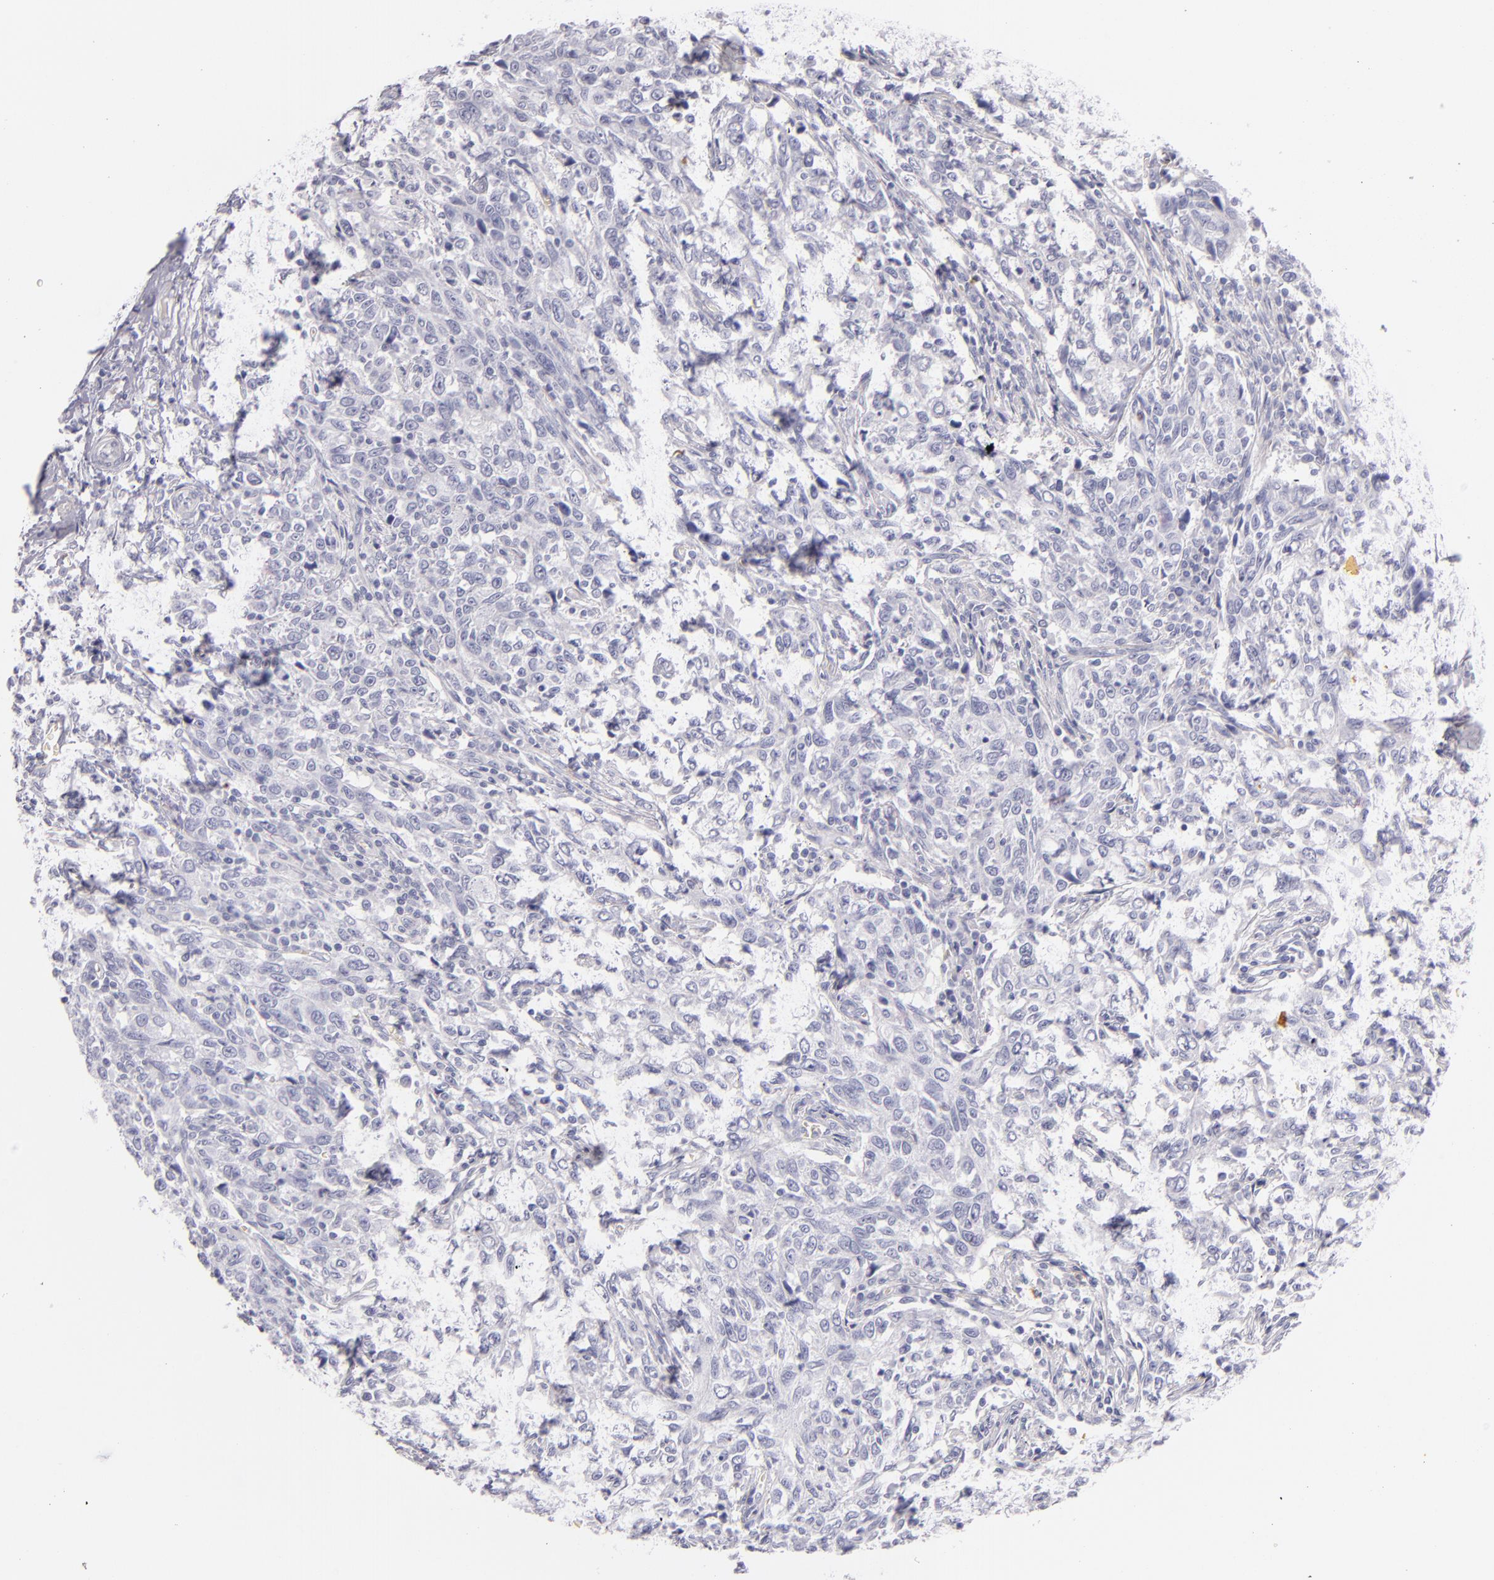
{"staining": {"intensity": "negative", "quantity": "none", "location": "none"}, "tissue": "breast cancer", "cell_type": "Tumor cells", "image_type": "cancer", "snomed": [{"axis": "morphology", "description": "Duct carcinoma"}, {"axis": "topography", "description": "Breast"}], "caption": "There is no significant positivity in tumor cells of breast invasive ductal carcinoma.", "gene": "TPSD1", "patient": {"sex": "female", "age": 50}}